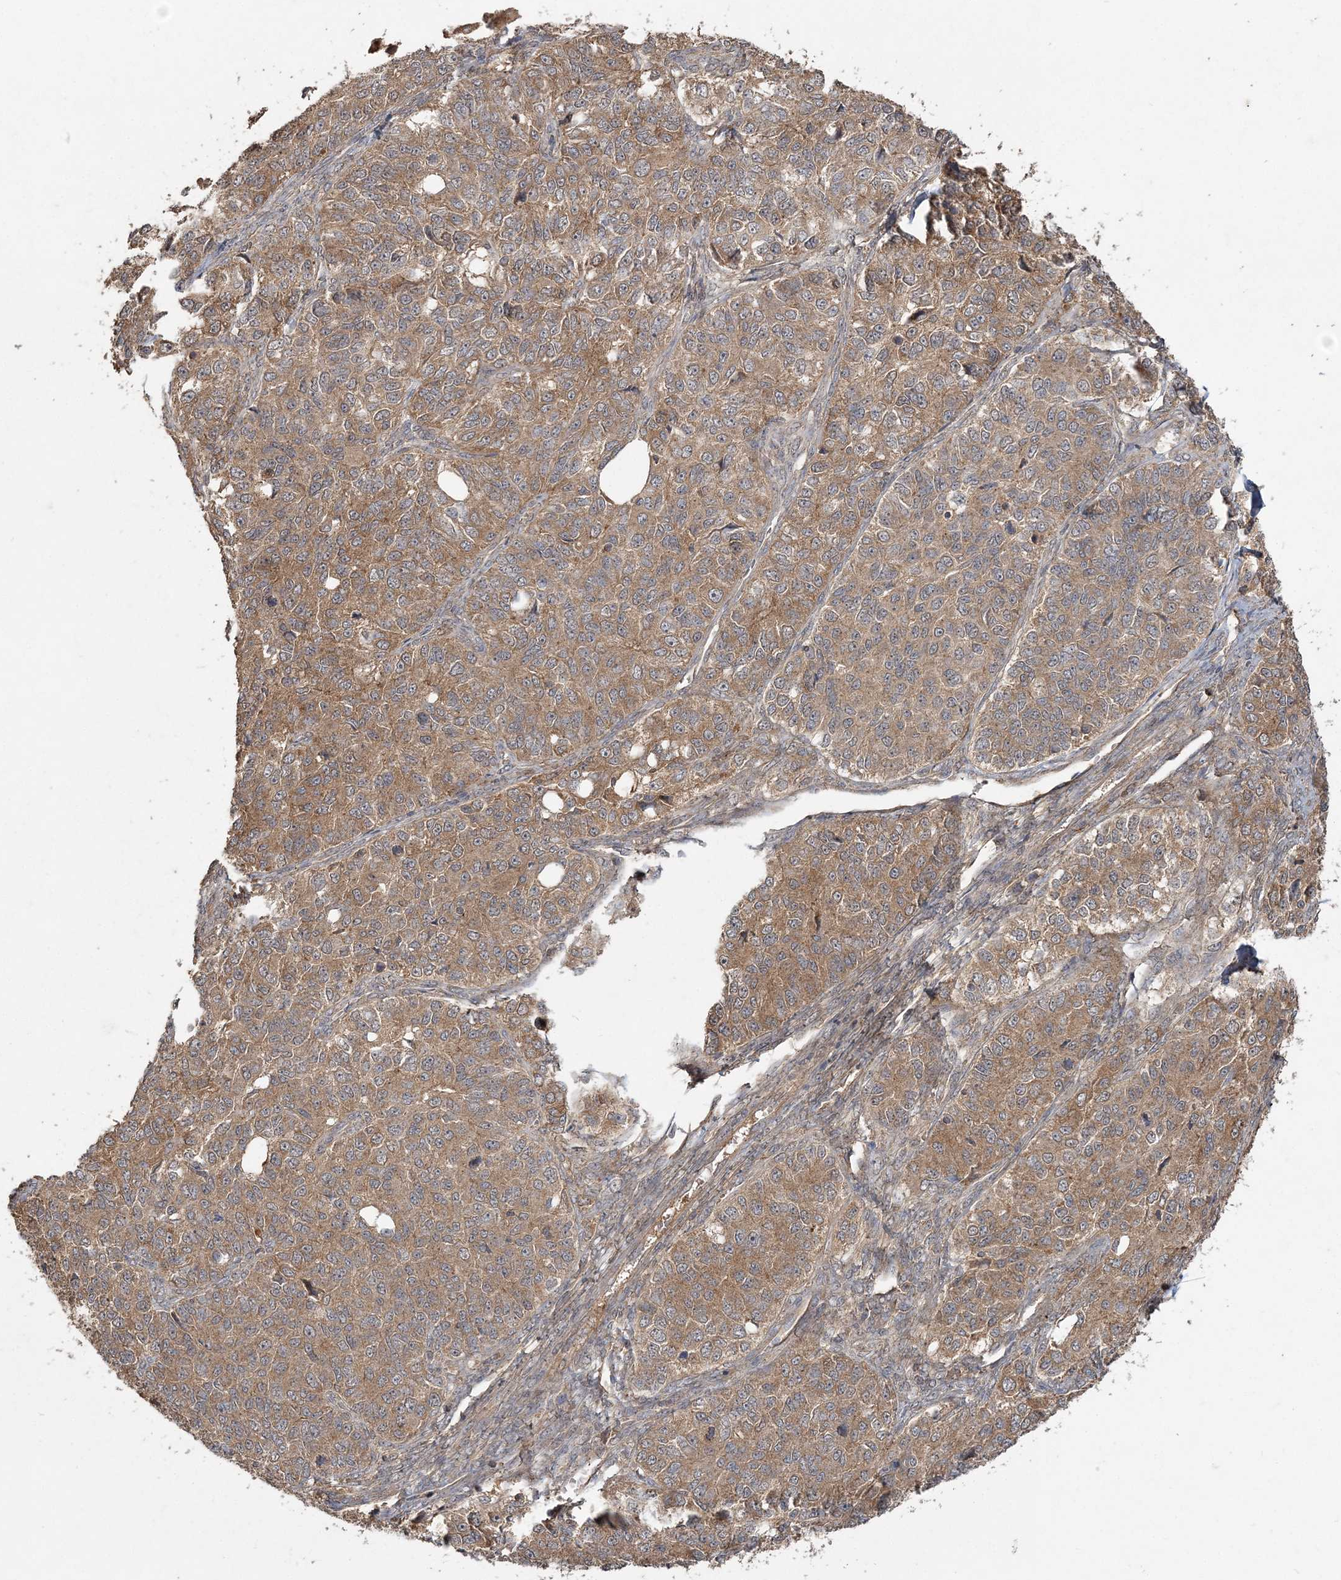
{"staining": {"intensity": "moderate", "quantity": ">75%", "location": "cytoplasmic/membranous"}, "tissue": "ovarian cancer", "cell_type": "Tumor cells", "image_type": "cancer", "snomed": [{"axis": "morphology", "description": "Carcinoma, endometroid"}, {"axis": "topography", "description": "Ovary"}], "caption": "Ovarian endometroid carcinoma tissue displays moderate cytoplasmic/membranous positivity in approximately >75% of tumor cells, visualized by immunohistochemistry.", "gene": "SPRY1", "patient": {"sex": "female", "age": 51}}